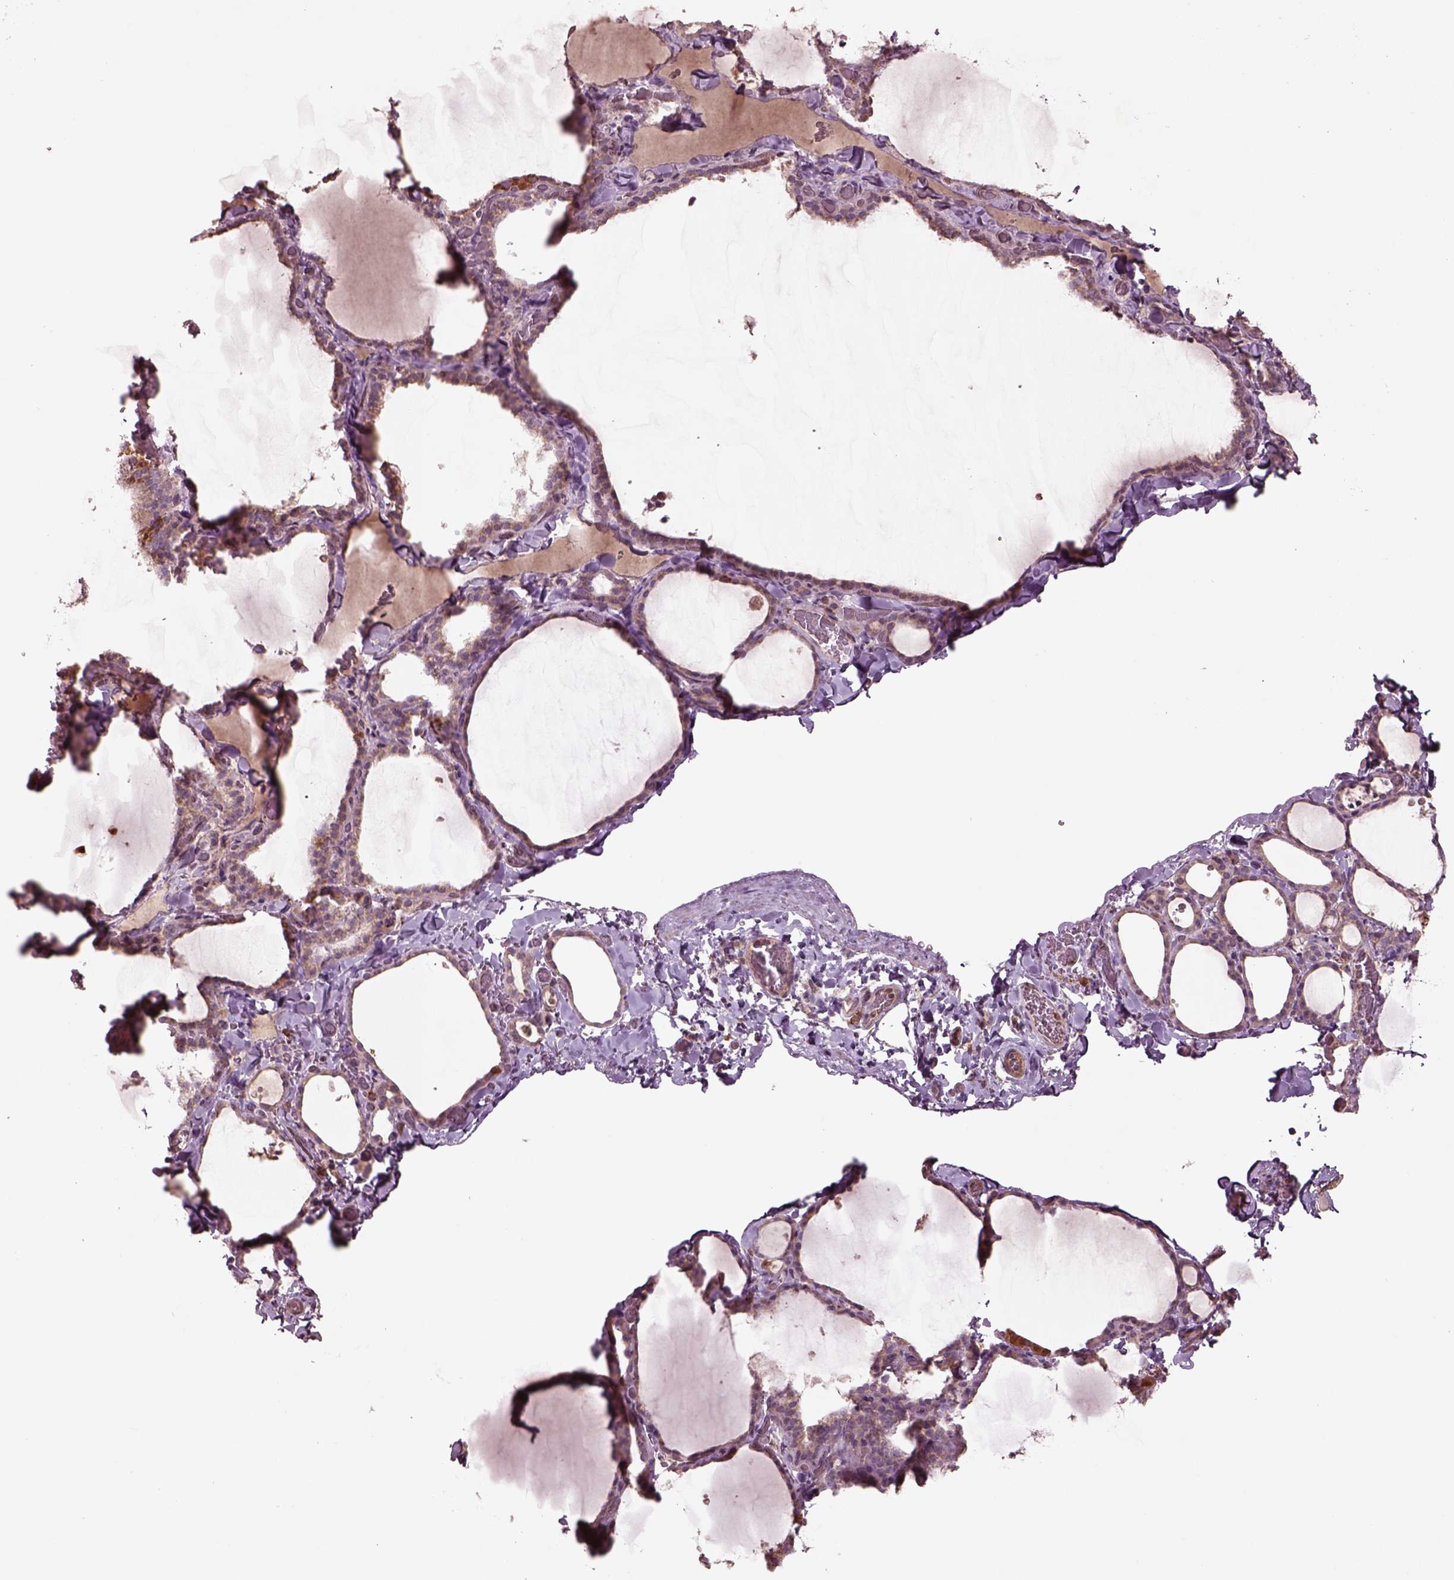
{"staining": {"intensity": "weak", "quantity": ">75%", "location": "cytoplasmic/membranous"}, "tissue": "thyroid gland", "cell_type": "Glandular cells", "image_type": "normal", "snomed": [{"axis": "morphology", "description": "Normal tissue, NOS"}, {"axis": "topography", "description": "Thyroid gland"}], "caption": "Weak cytoplasmic/membranous positivity is present in about >75% of glandular cells in unremarkable thyroid gland. (DAB (3,3'-diaminobenzidine) IHC with brightfield microscopy, high magnification).", "gene": "SLC25A31", "patient": {"sex": "female", "age": 22}}